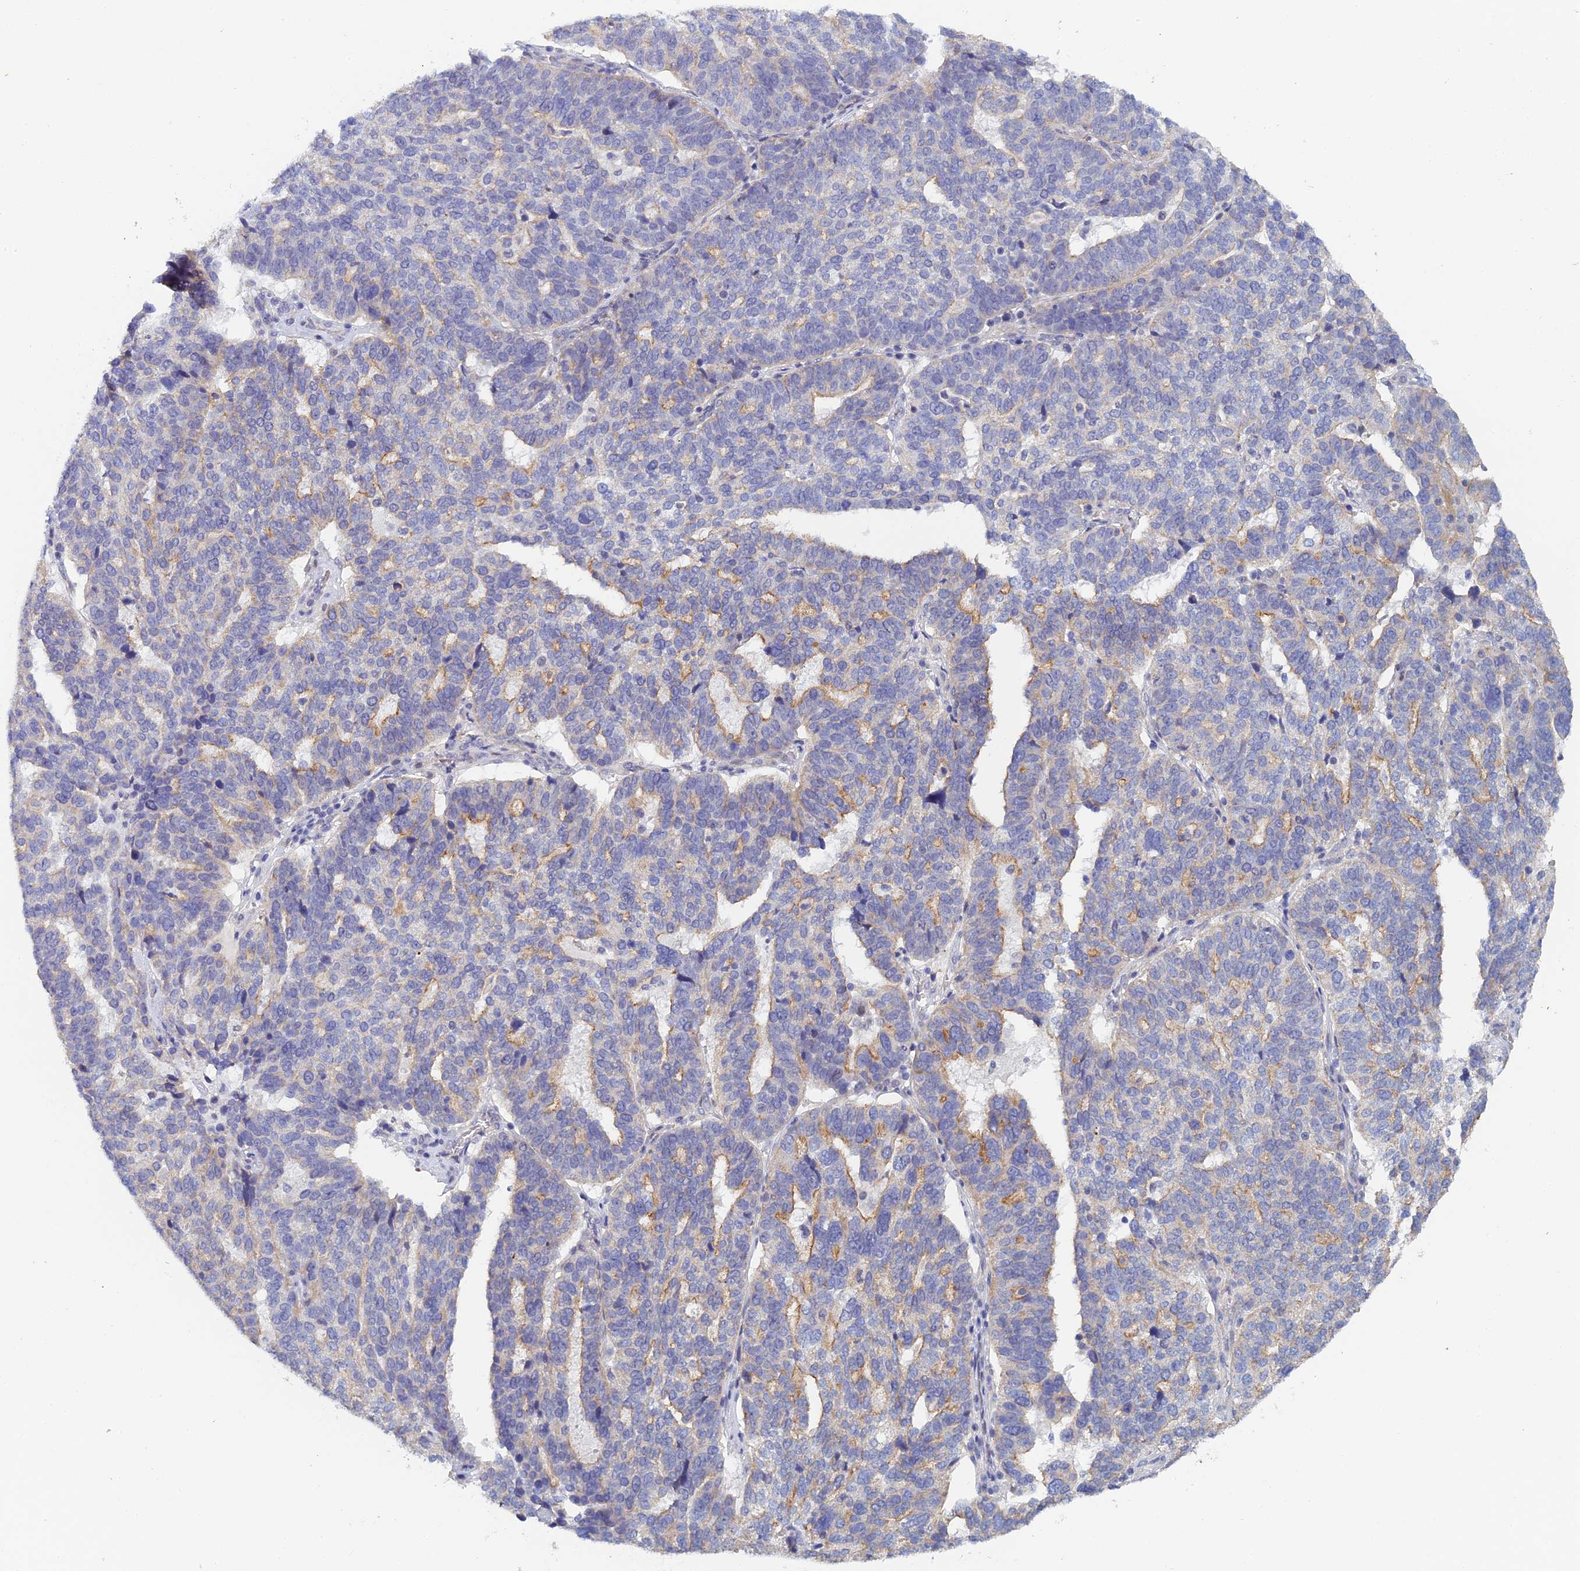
{"staining": {"intensity": "weak", "quantity": "25%-75%", "location": "cytoplasmic/membranous"}, "tissue": "ovarian cancer", "cell_type": "Tumor cells", "image_type": "cancer", "snomed": [{"axis": "morphology", "description": "Cystadenocarcinoma, serous, NOS"}, {"axis": "topography", "description": "Ovary"}], "caption": "Brown immunohistochemical staining in human serous cystadenocarcinoma (ovarian) demonstrates weak cytoplasmic/membranous positivity in approximately 25%-75% of tumor cells.", "gene": "GIPC1", "patient": {"sex": "female", "age": 59}}